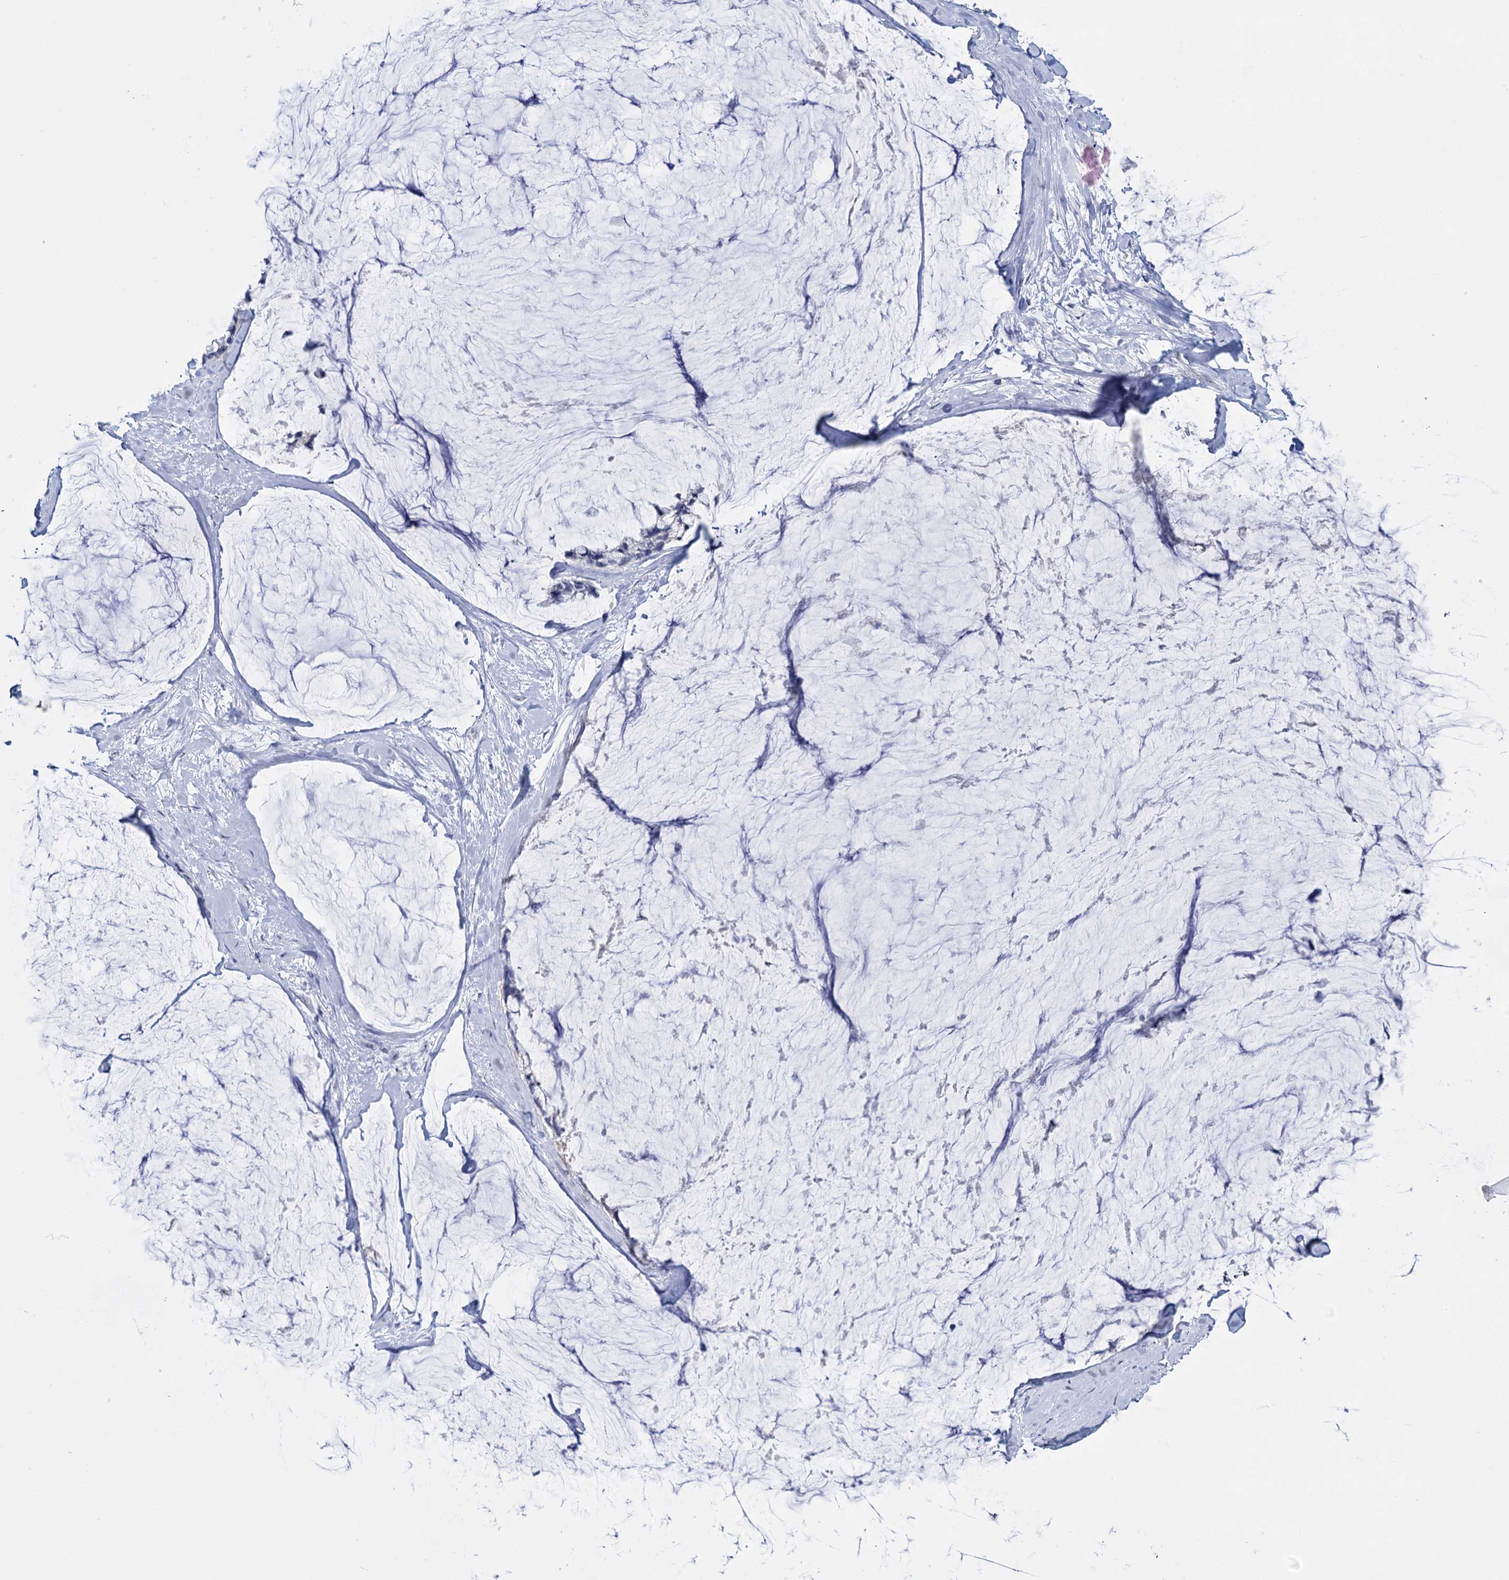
{"staining": {"intensity": "negative", "quantity": "none", "location": "none"}, "tissue": "ovarian cancer", "cell_type": "Tumor cells", "image_type": "cancer", "snomed": [{"axis": "morphology", "description": "Cystadenocarcinoma, mucinous, NOS"}, {"axis": "topography", "description": "Ovary"}], "caption": "This is a micrograph of immunohistochemistry (IHC) staining of ovarian mucinous cystadenocarcinoma, which shows no expression in tumor cells.", "gene": "SFN", "patient": {"sex": "female", "age": 39}}